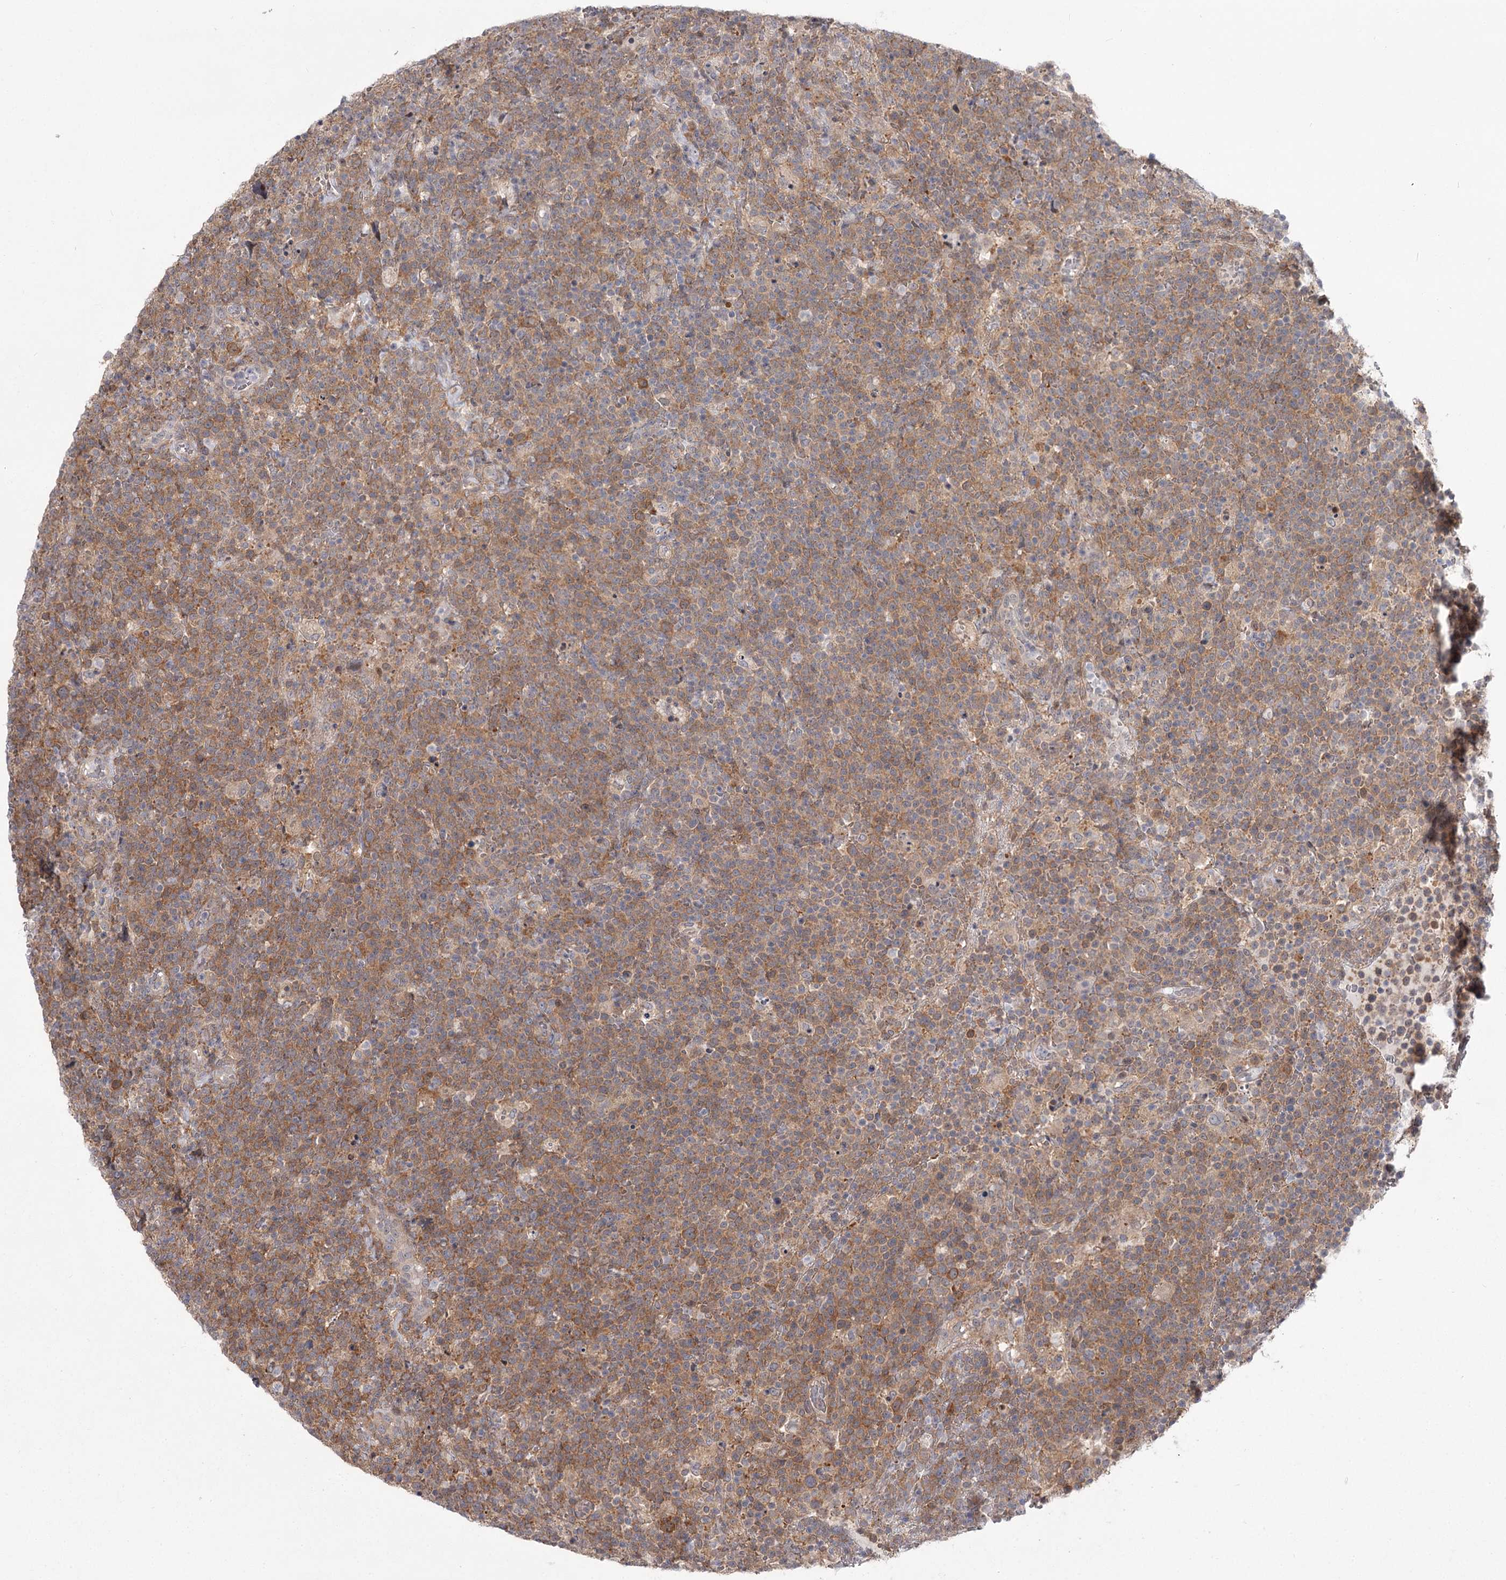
{"staining": {"intensity": "moderate", "quantity": ">75%", "location": "cytoplasmic/membranous"}, "tissue": "lymphoma", "cell_type": "Tumor cells", "image_type": "cancer", "snomed": [{"axis": "morphology", "description": "Malignant lymphoma, non-Hodgkin's type, High grade"}, {"axis": "topography", "description": "Lymph node"}], "caption": "Tumor cells demonstrate medium levels of moderate cytoplasmic/membranous expression in about >75% of cells in human malignant lymphoma, non-Hodgkin's type (high-grade).", "gene": "CCNG2", "patient": {"sex": "male", "age": 61}}